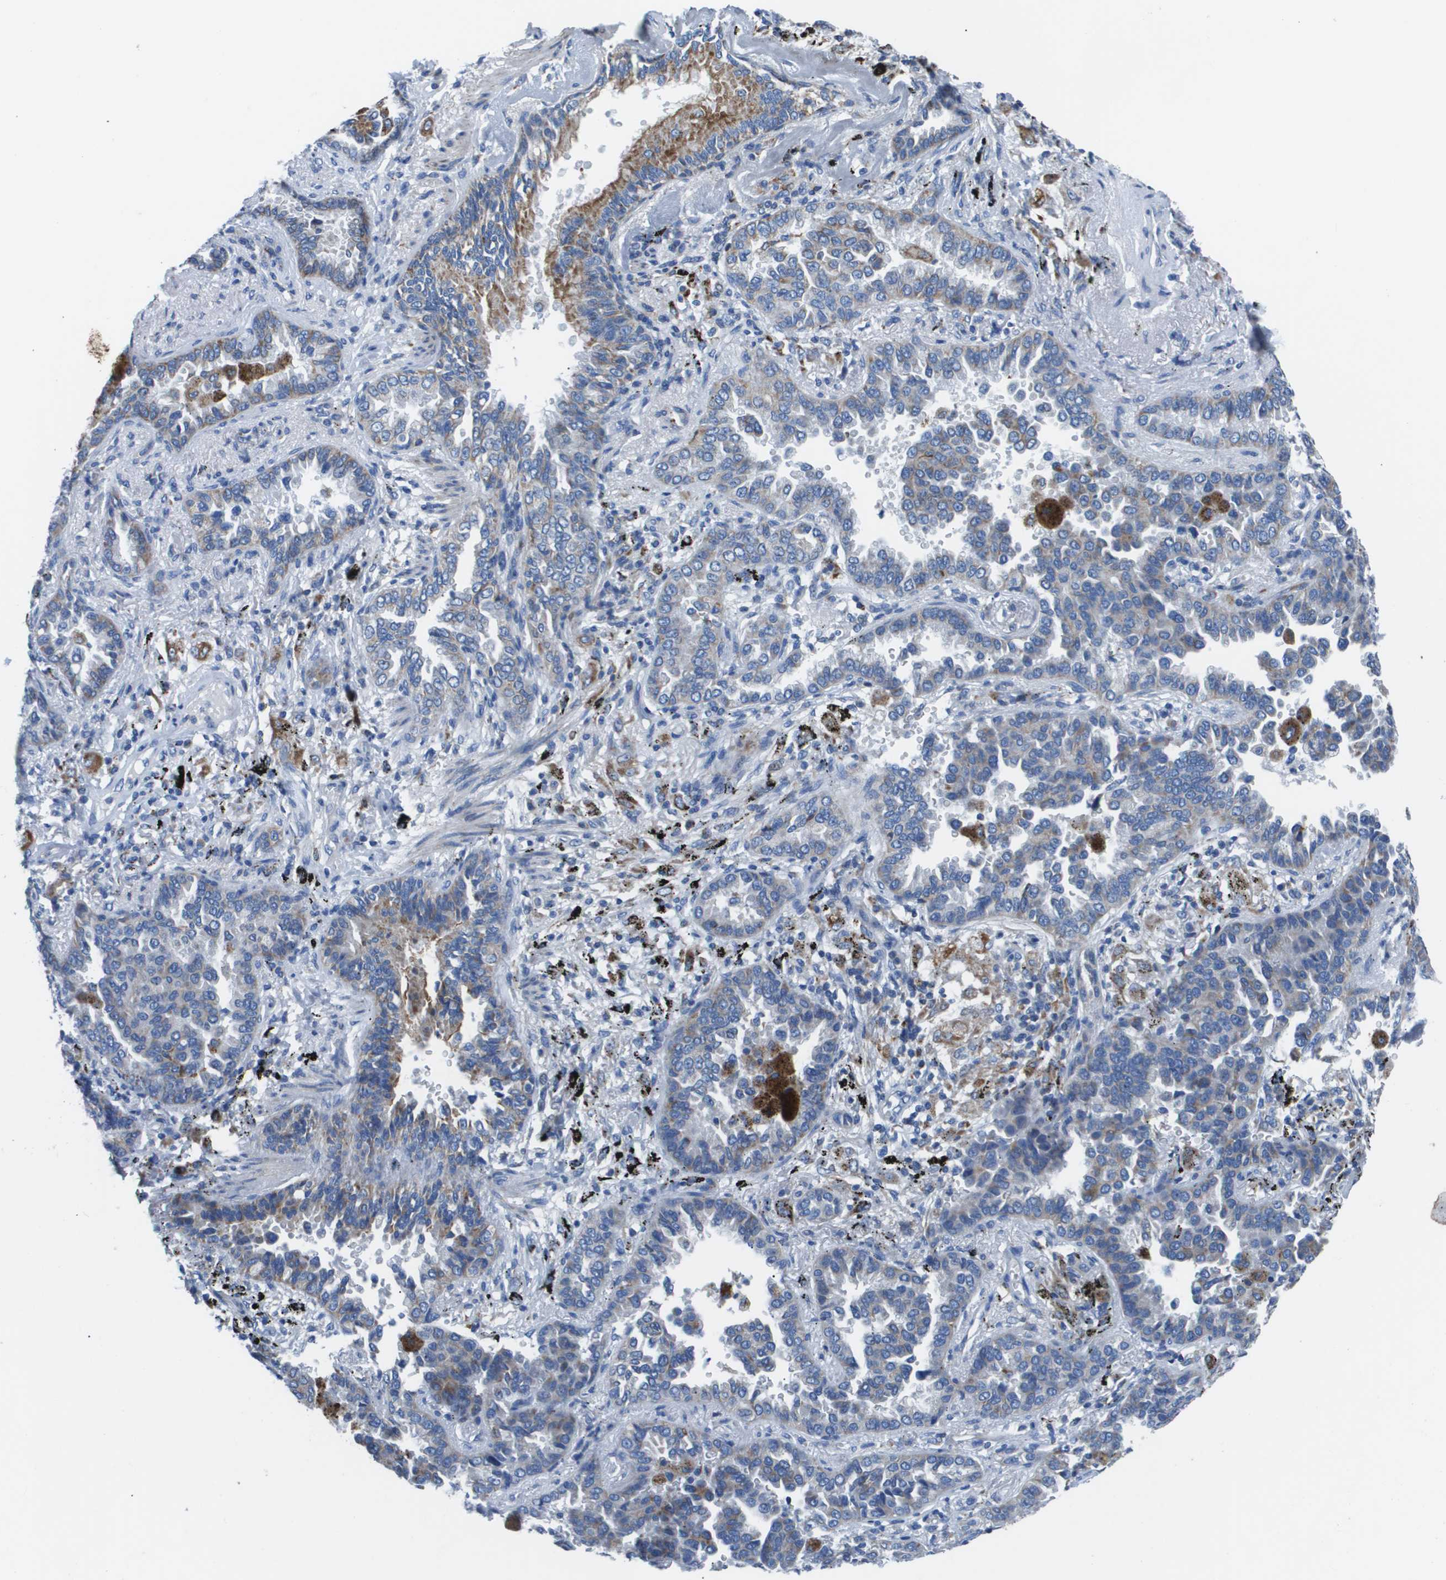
{"staining": {"intensity": "weak", "quantity": "25%-75%", "location": "cytoplasmic/membranous"}, "tissue": "lung cancer", "cell_type": "Tumor cells", "image_type": "cancer", "snomed": [{"axis": "morphology", "description": "Normal tissue, NOS"}, {"axis": "morphology", "description": "Adenocarcinoma, NOS"}, {"axis": "topography", "description": "Lung"}], "caption": "An image showing weak cytoplasmic/membranous positivity in approximately 25%-75% of tumor cells in lung adenocarcinoma, as visualized by brown immunohistochemical staining.", "gene": "ZDHHC3", "patient": {"sex": "male", "age": 59}}